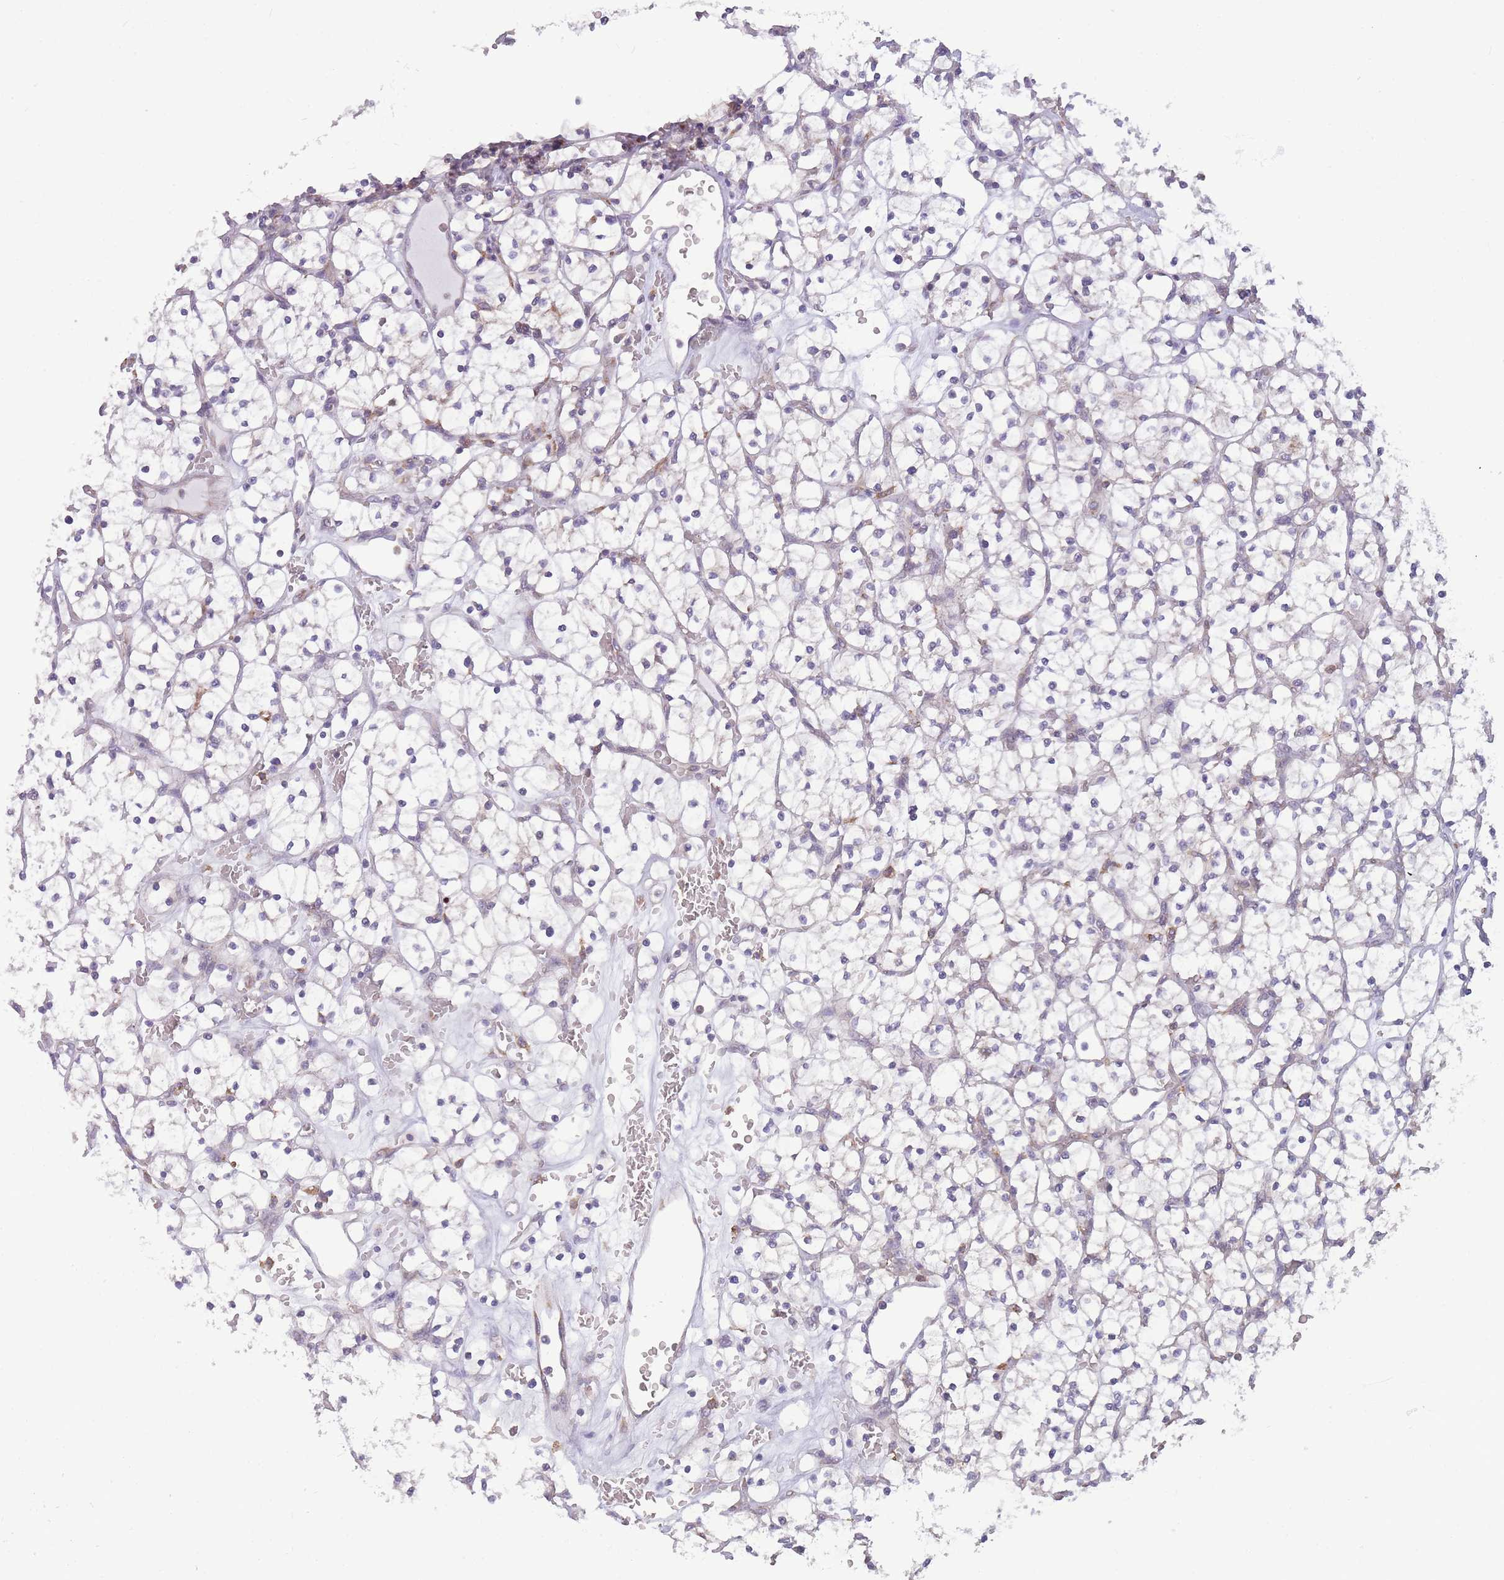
{"staining": {"intensity": "negative", "quantity": "none", "location": "none"}, "tissue": "renal cancer", "cell_type": "Tumor cells", "image_type": "cancer", "snomed": [{"axis": "morphology", "description": "Adenocarcinoma, NOS"}, {"axis": "topography", "description": "Kidney"}], "caption": "Renal adenocarcinoma was stained to show a protein in brown. There is no significant expression in tumor cells. (IHC, brightfield microscopy, high magnification).", "gene": "TRAPPC5", "patient": {"sex": "female", "age": 64}}